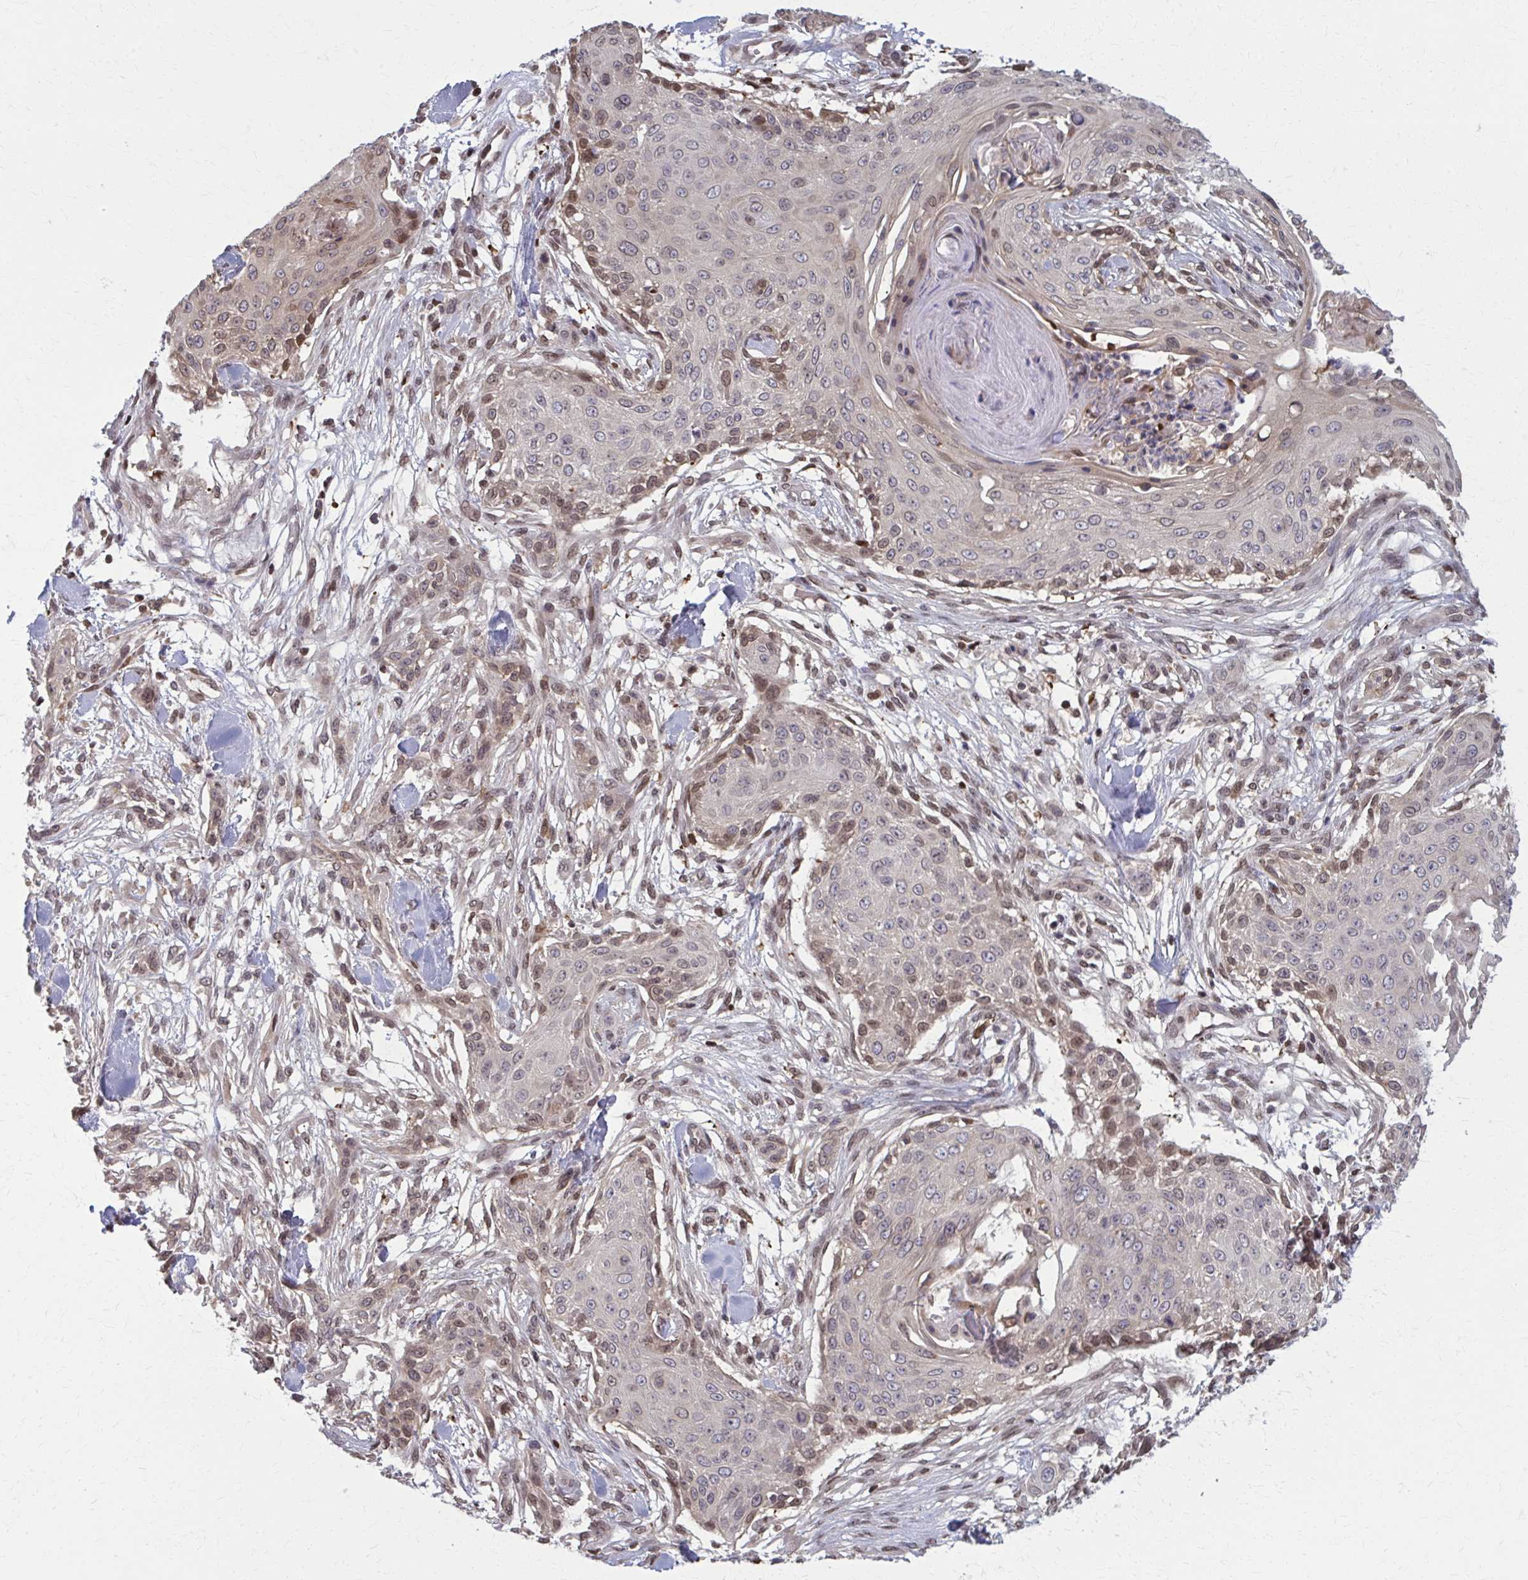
{"staining": {"intensity": "moderate", "quantity": "<25%", "location": "nuclear"}, "tissue": "skin cancer", "cell_type": "Tumor cells", "image_type": "cancer", "snomed": [{"axis": "morphology", "description": "Squamous cell carcinoma, NOS"}, {"axis": "topography", "description": "Skin"}], "caption": "Squamous cell carcinoma (skin) stained with immunohistochemistry (IHC) reveals moderate nuclear expression in about <25% of tumor cells. Nuclei are stained in blue.", "gene": "MDH1", "patient": {"sex": "female", "age": 59}}